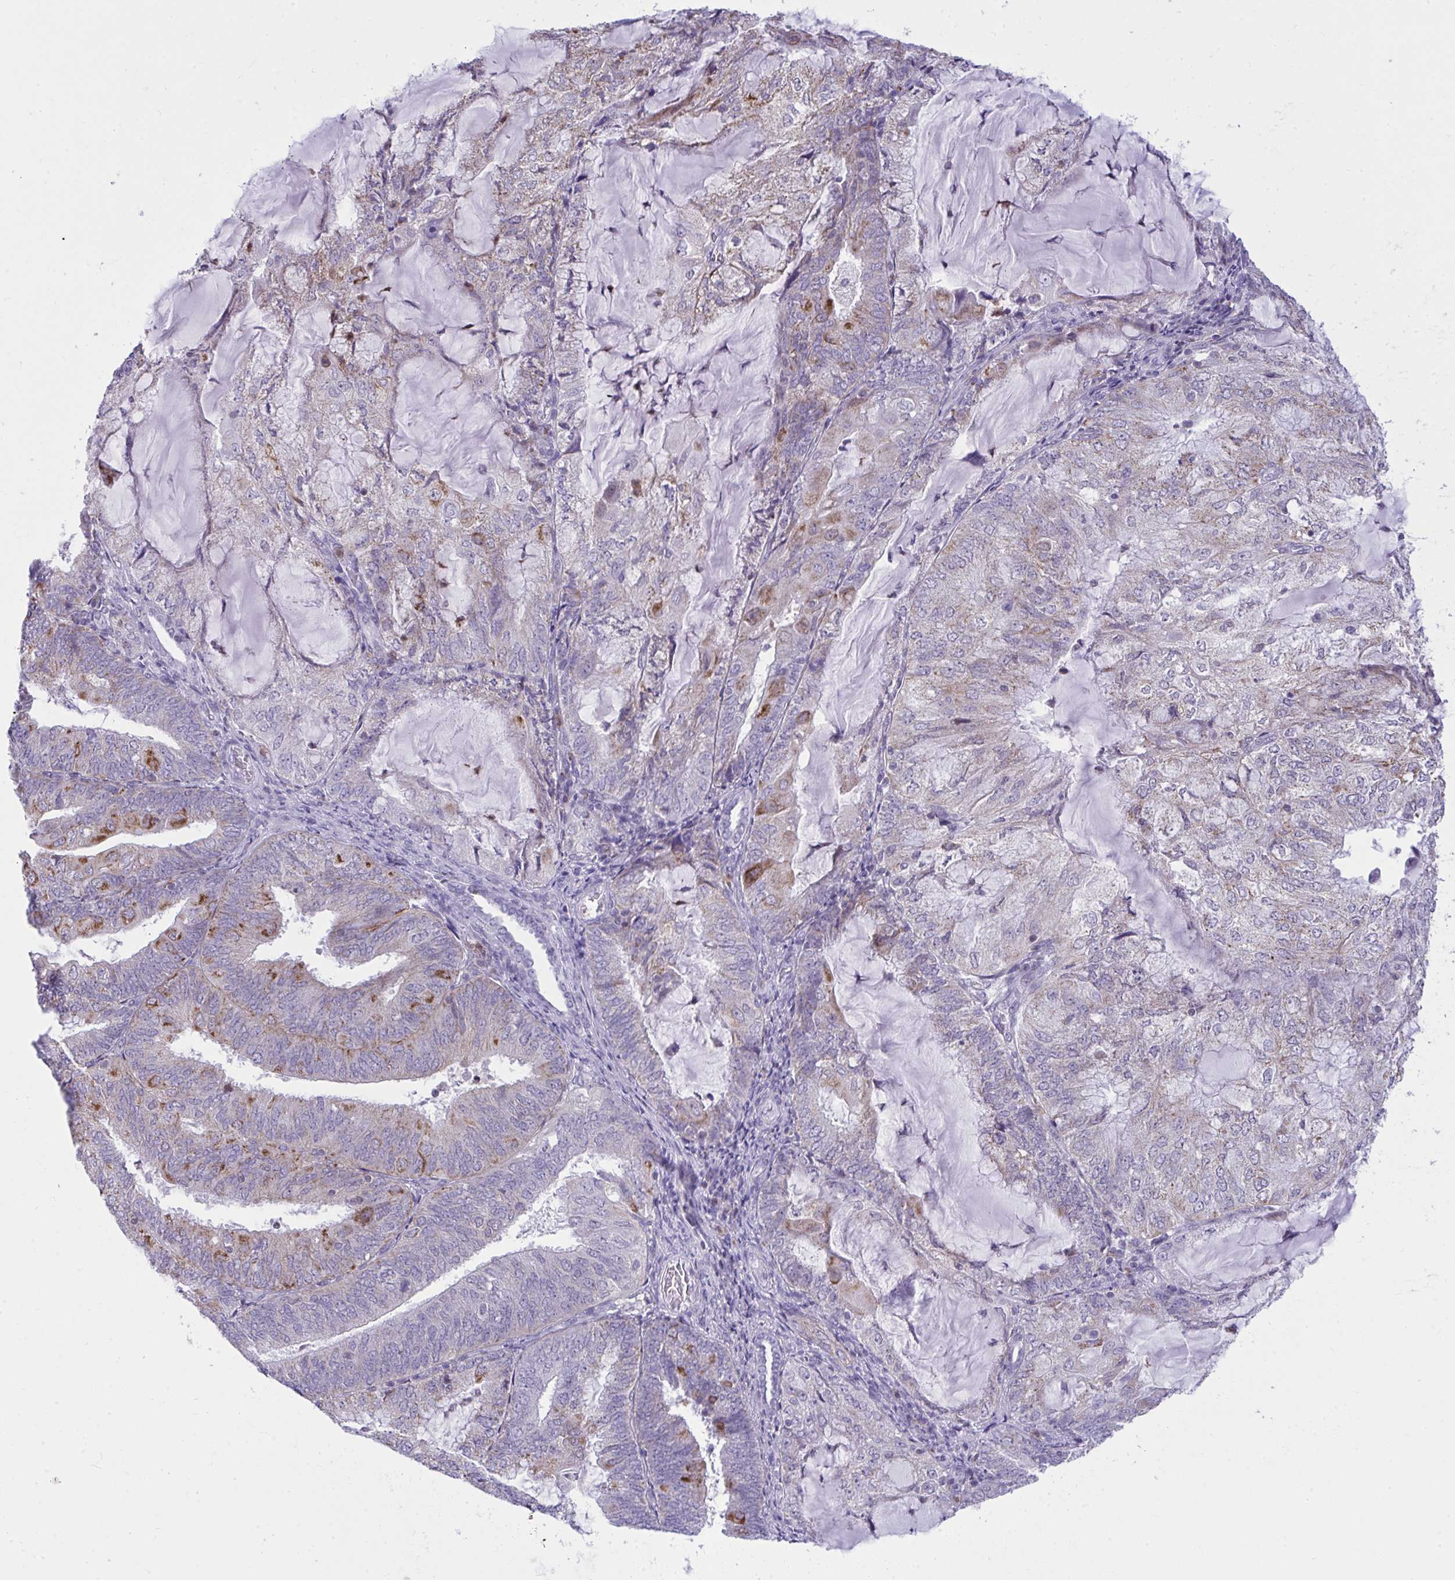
{"staining": {"intensity": "moderate", "quantity": "<25%", "location": "cytoplasmic/membranous"}, "tissue": "endometrial cancer", "cell_type": "Tumor cells", "image_type": "cancer", "snomed": [{"axis": "morphology", "description": "Adenocarcinoma, NOS"}, {"axis": "topography", "description": "Endometrium"}], "caption": "Protein analysis of endometrial cancer tissue shows moderate cytoplasmic/membranous expression in about <25% of tumor cells.", "gene": "PLA2G12B", "patient": {"sex": "female", "age": 81}}